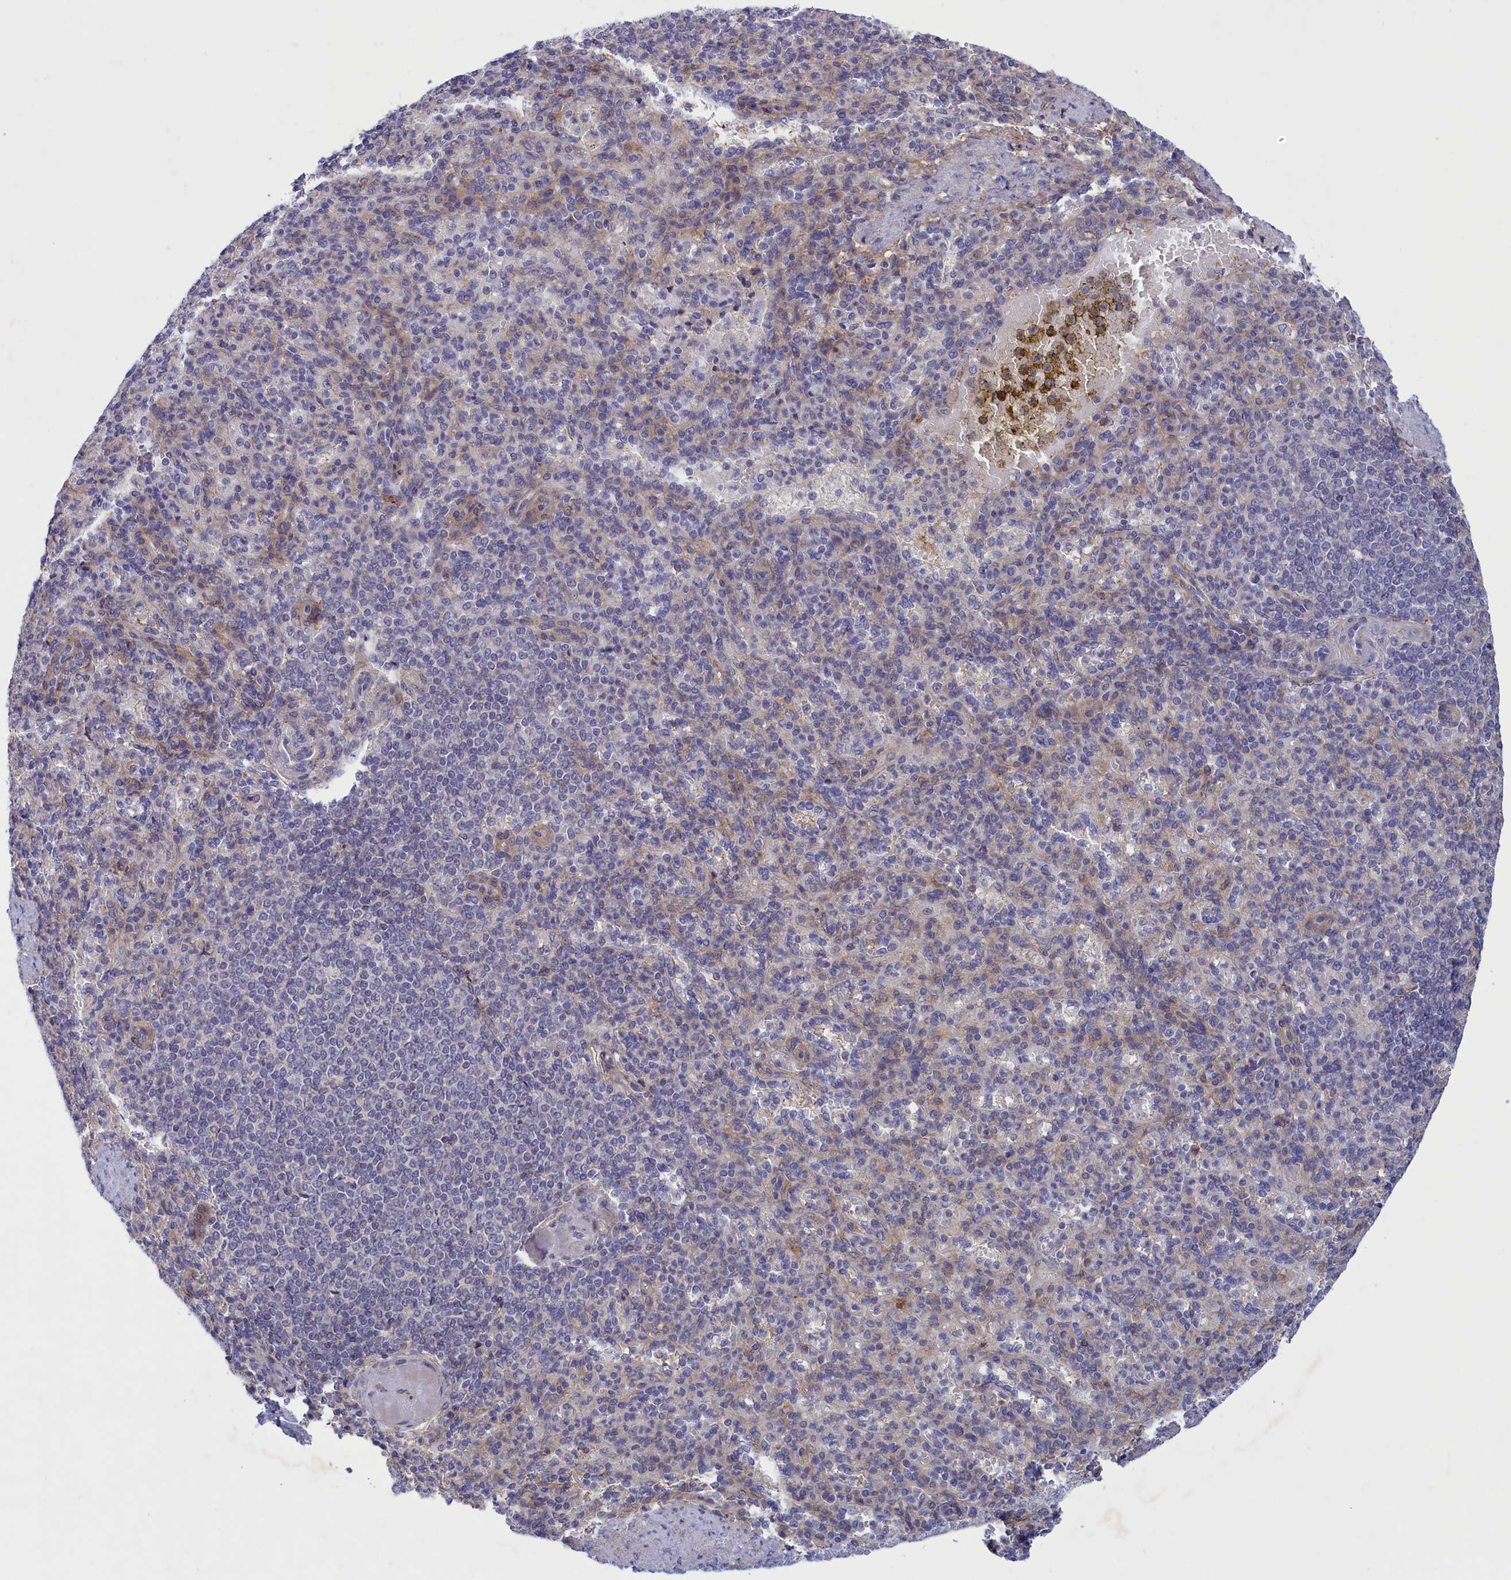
{"staining": {"intensity": "negative", "quantity": "none", "location": "none"}, "tissue": "spleen", "cell_type": "Cells in red pulp", "image_type": "normal", "snomed": [{"axis": "morphology", "description": "Normal tissue, NOS"}, {"axis": "topography", "description": "Spleen"}], "caption": "A high-resolution histopathology image shows immunohistochemistry staining of benign spleen, which exhibits no significant expression in cells in red pulp. The staining is performed using DAB brown chromogen with nuclei counter-stained in using hematoxylin.", "gene": "CORO2A", "patient": {"sex": "female", "age": 74}}